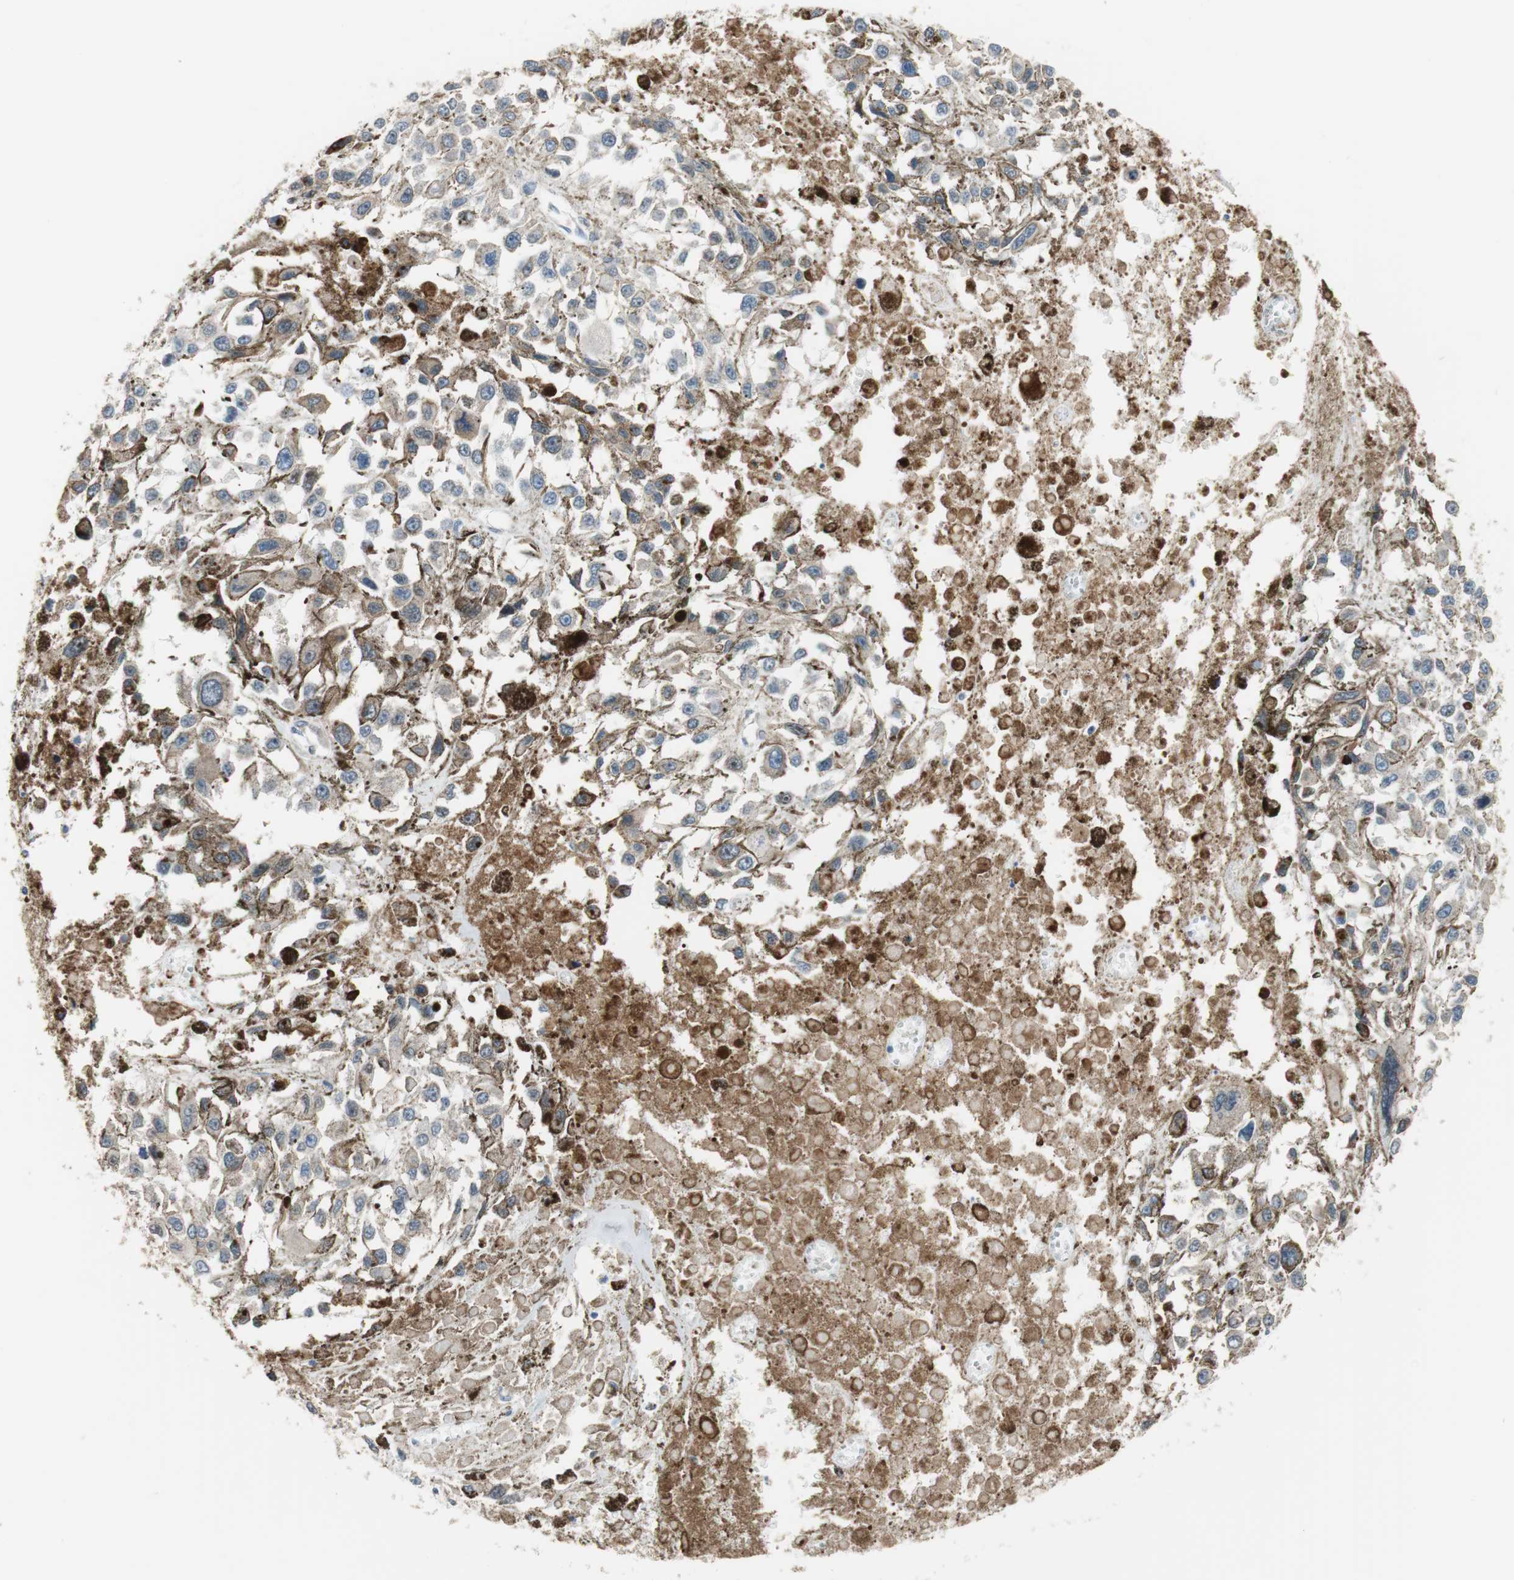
{"staining": {"intensity": "moderate", "quantity": ">75%", "location": "cytoplasmic/membranous"}, "tissue": "melanoma", "cell_type": "Tumor cells", "image_type": "cancer", "snomed": [{"axis": "morphology", "description": "Malignant melanoma, Metastatic site"}, {"axis": "topography", "description": "Lymph node"}], "caption": "The immunohistochemical stain labels moderate cytoplasmic/membranous expression in tumor cells of malignant melanoma (metastatic site) tissue.", "gene": "TMED7", "patient": {"sex": "male", "age": 59}}